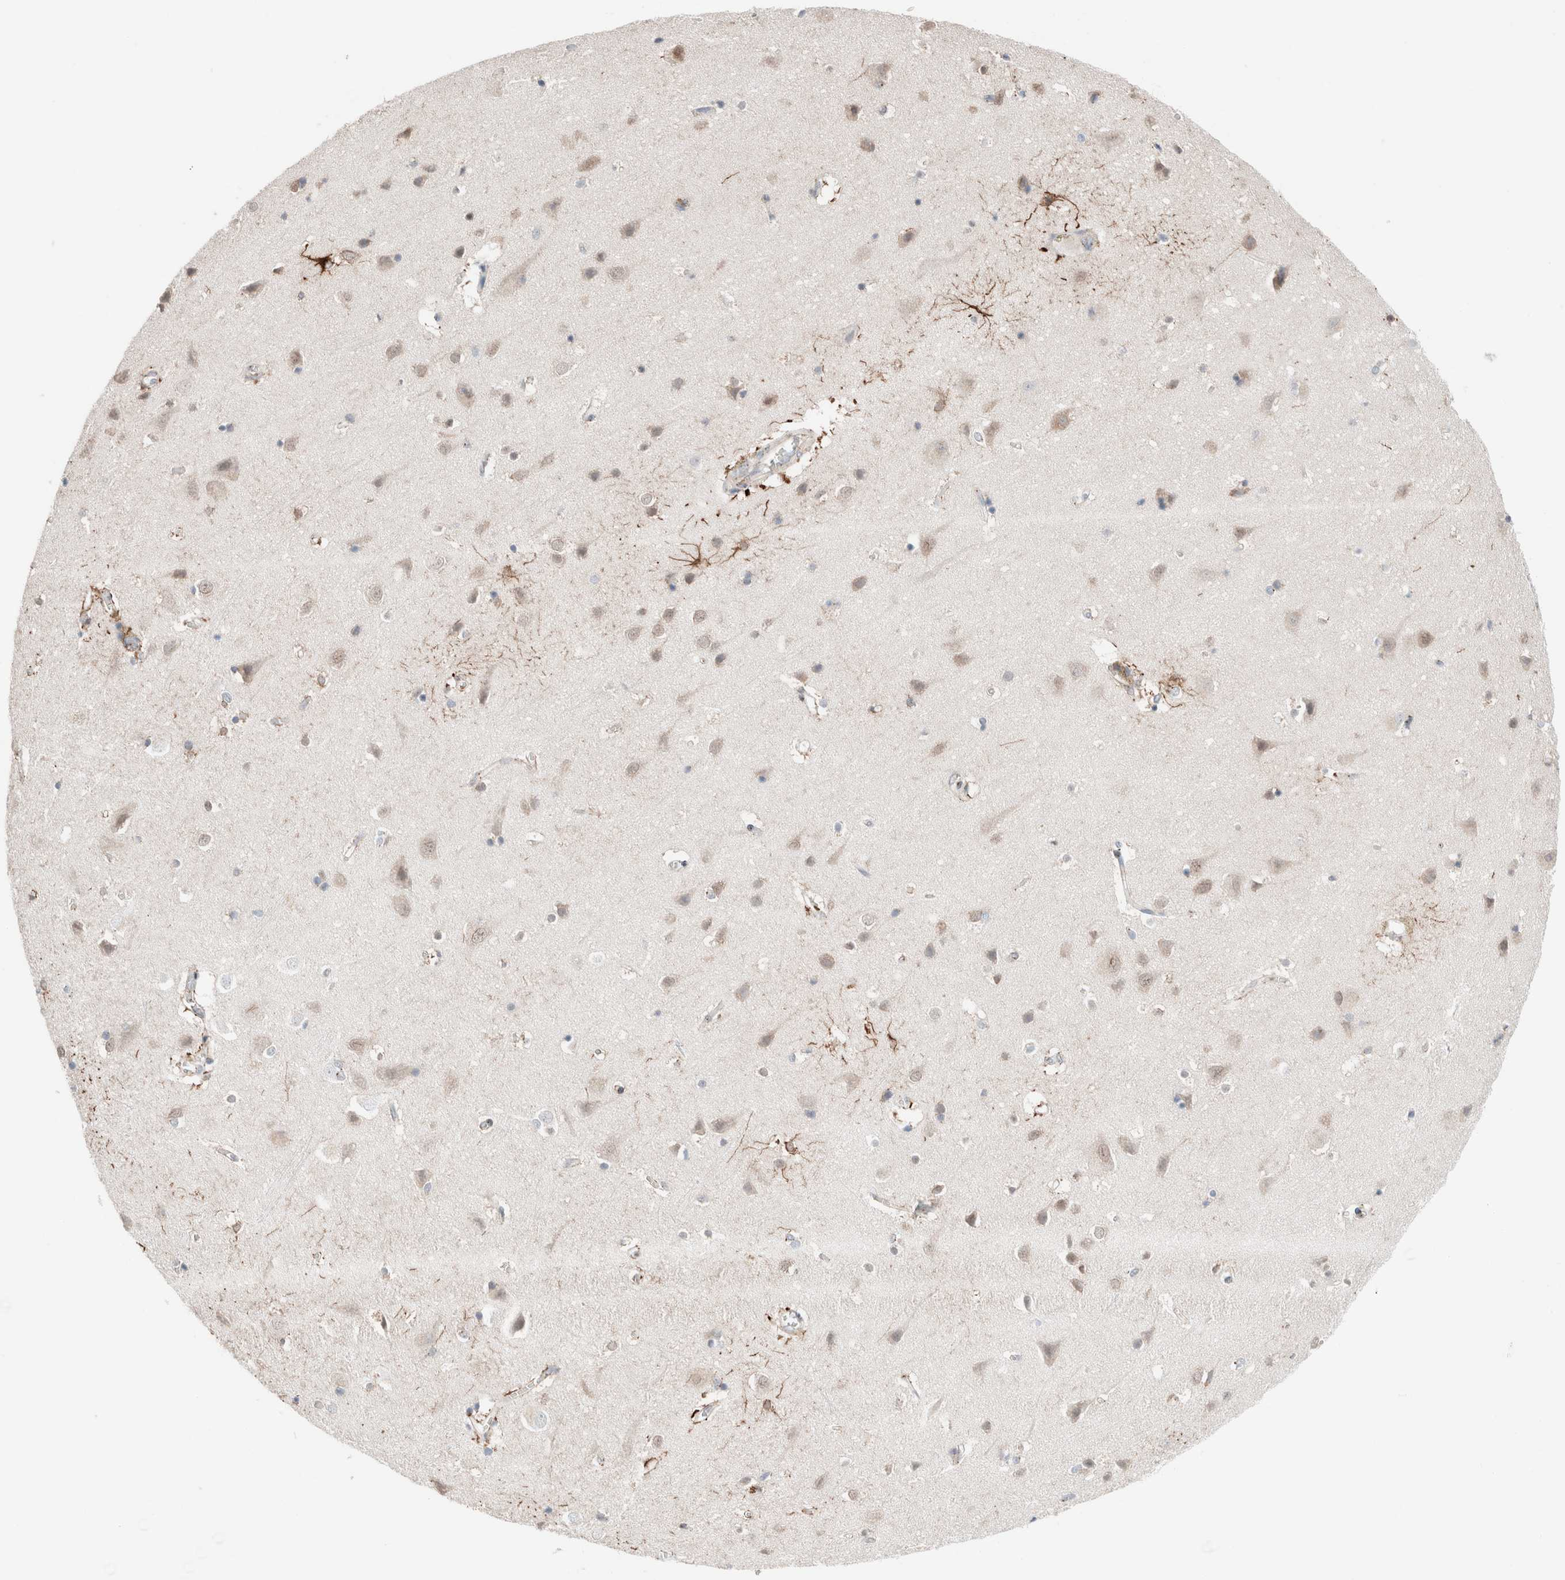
{"staining": {"intensity": "negative", "quantity": "none", "location": "none"}, "tissue": "cerebral cortex", "cell_type": "Endothelial cells", "image_type": "normal", "snomed": [{"axis": "morphology", "description": "Normal tissue, NOS"}, {"axis": "topography", "description": "Cerebral cortex"}], "caption": "An image of cerebral cortex stained for a protein demonstrates no brown staining in endothelial cells.", "gene": "CASC3", "patient": {"sex": "male", "age": 54}}